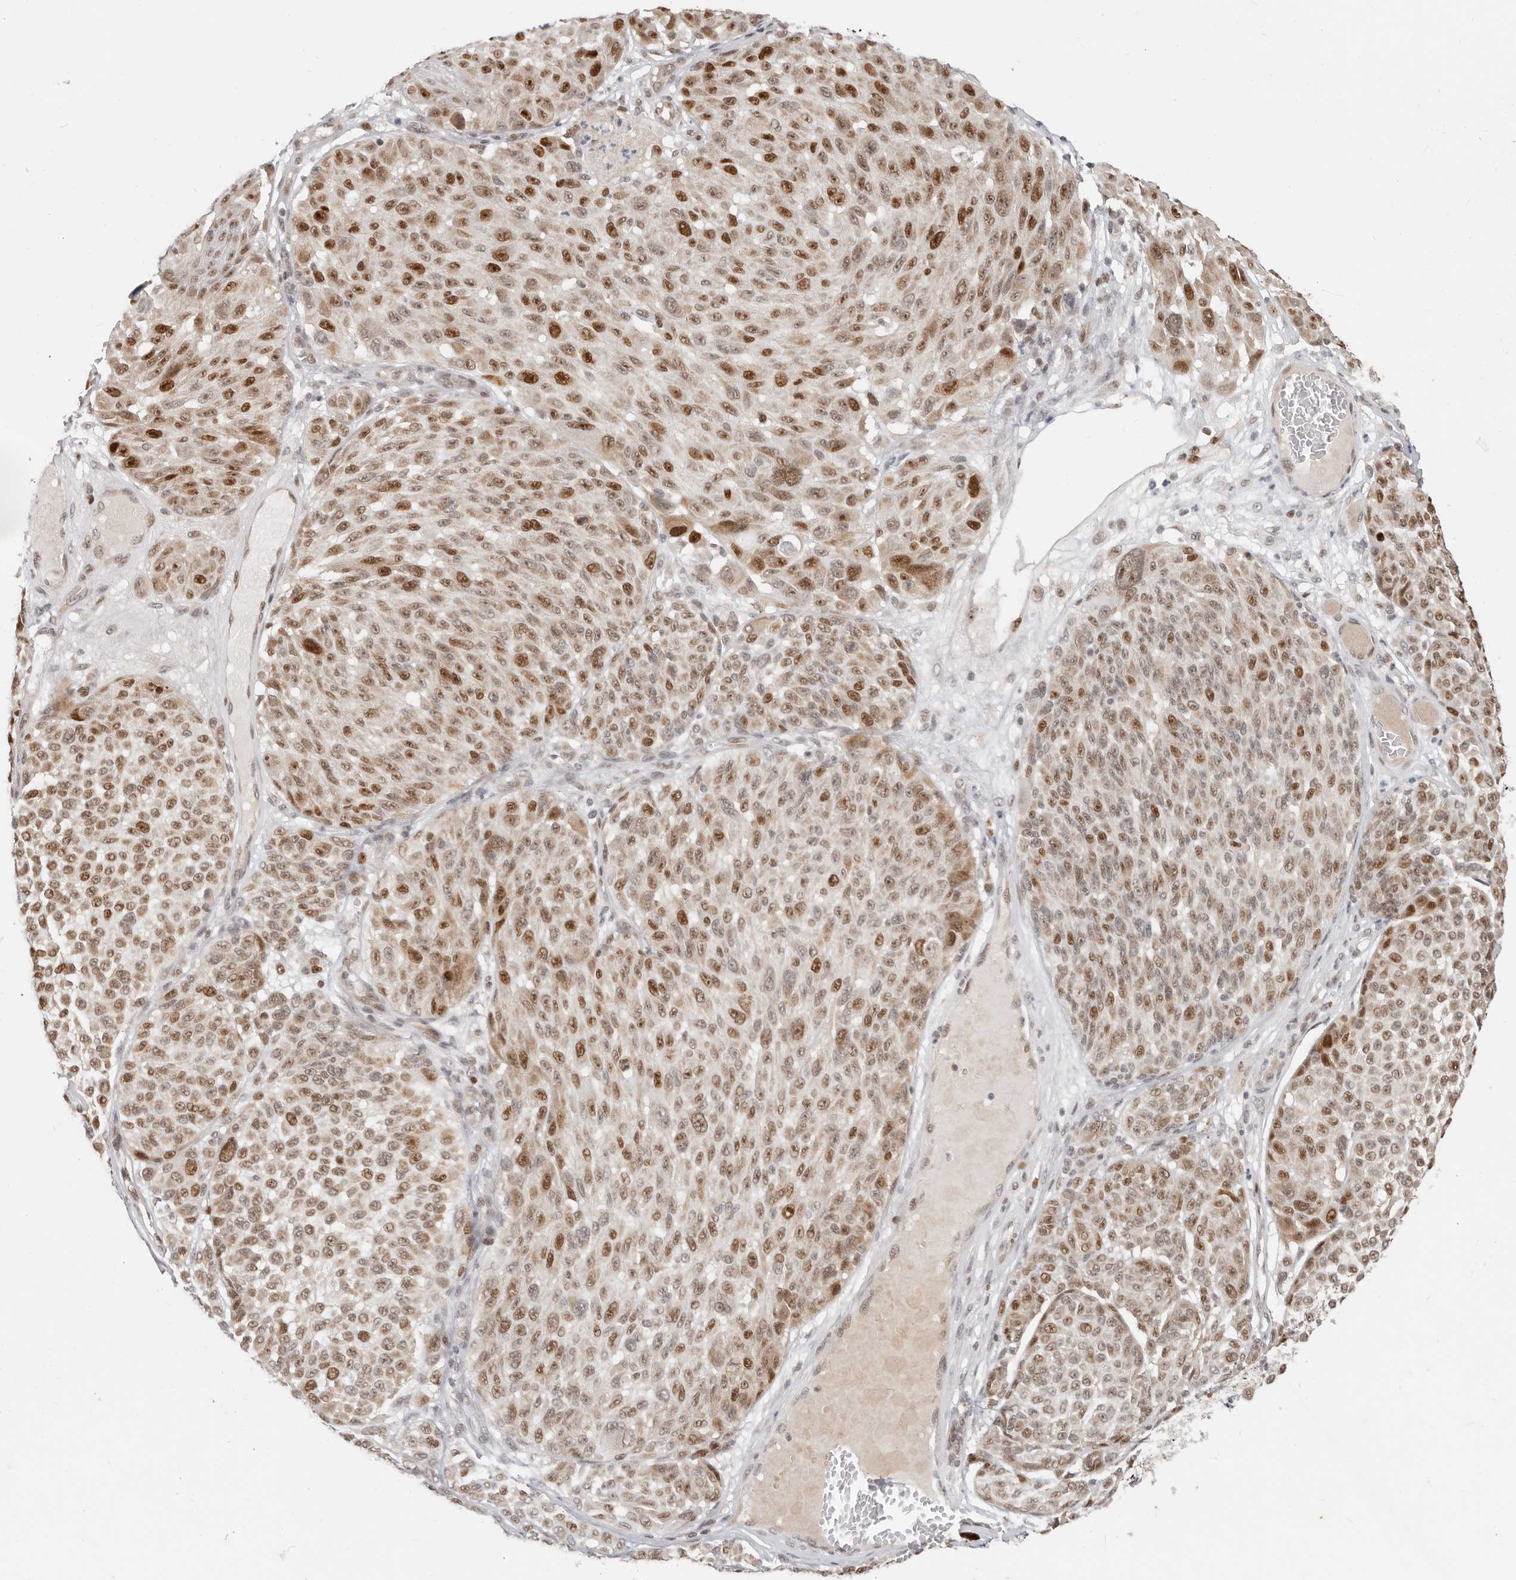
{"staining": {"intensity": "strong", "quantity": ">75%", "location": "nuclear"}, "tissue": "melanoma", "cell_type": "Tumor cells", "image_type": "cancer", "snomed": [{"axis": "morphology", "description": "Malignant melanoma, NOS"}, {"axis": "topography", "description": "Skin"}], "caption": "Brown immunohistochemical staining in malignant melanoma displays strong nuclear expression in approximately >75% of tumor cells.", "gene": "RFC2", "patient": {"sex": "male", "age": 83}}